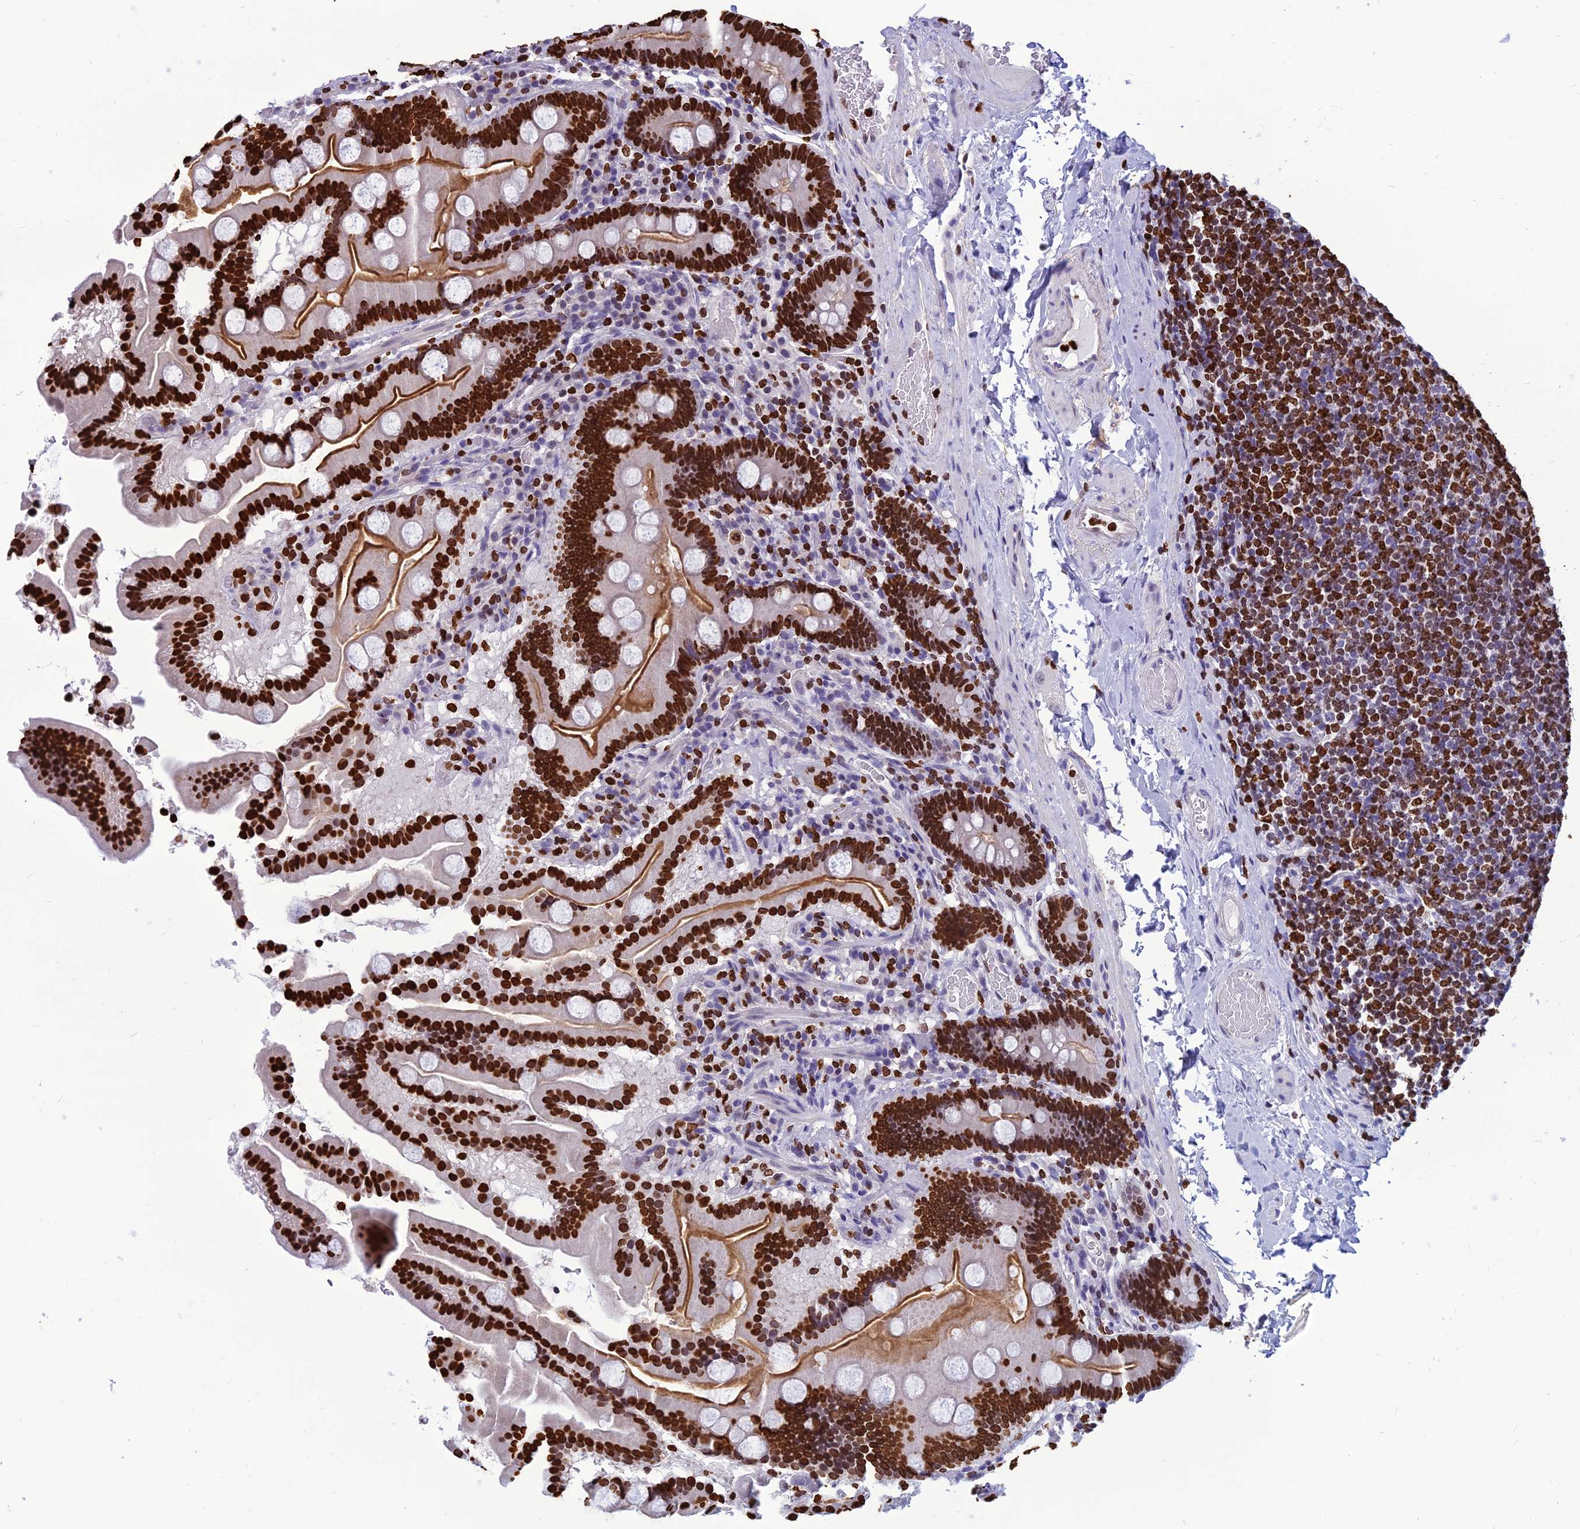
{"staining": {"intensity": "strong", "quantity": ">75%", "location": "cytoplasmic/membranous,nuclear"}, "tissue": "duodenum", "cell_type": "Glandular cells", "image_type": "normal", "snomed": [{"axis": "morphology", "description": "Normal tissue, NOS"}, {"axis": "topography", "description": "Duodenum"}], "caption": "Immunohistochemistry (IHC) (DAB (3,3'-diaminobenzidine)) staining of benign human duodenum displays strong cytoplasmic/membranous,nuclear protein expression in approximately >75% of glandular cells. (DAB IHC, brown staining for protein, blue staining for nuclei).", "gene": "AKAP17A", "patient": {"sex": "male", "age": 55}}